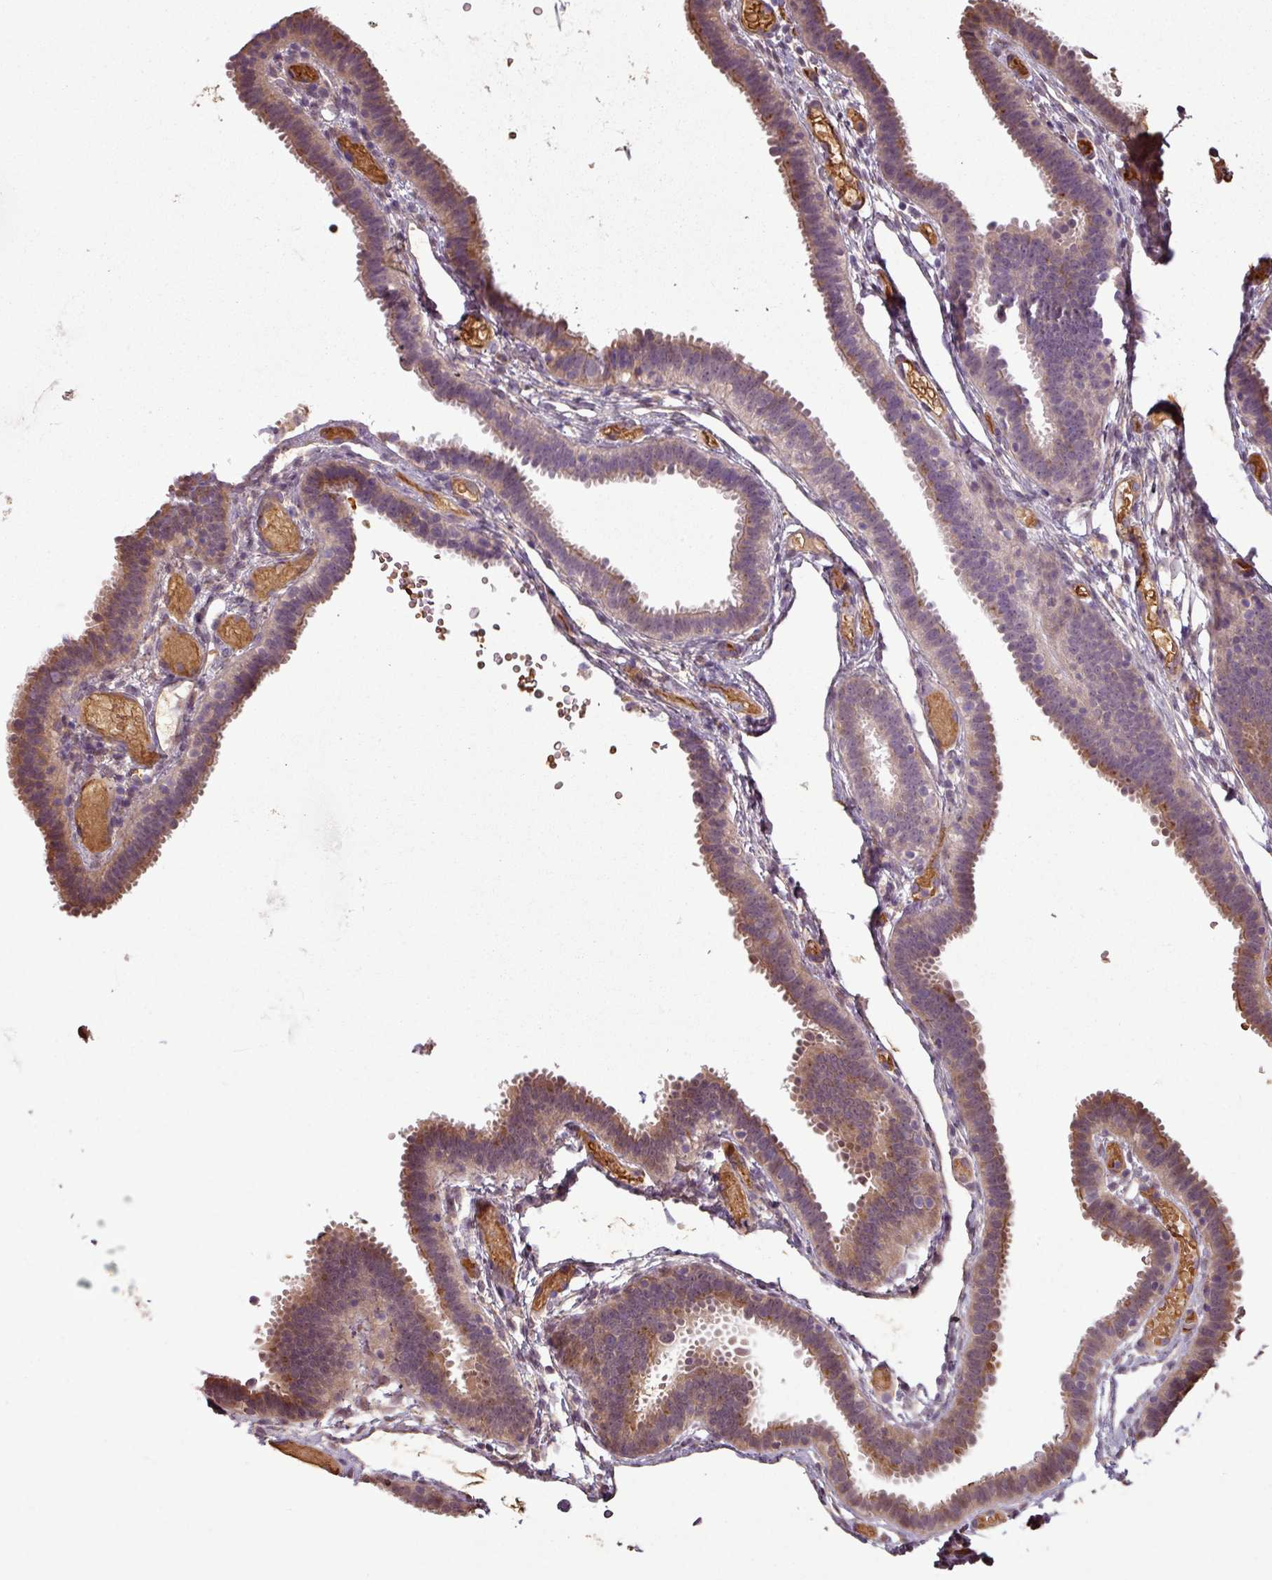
{"staining": {"intensity": "moderate", "quantity": "25%-75%", "location": "cytoplasmic/membranous"}, "tissue": "fallopian tube", "cell_type": "Glandular cells", "image_type": "normal", "snomed": [{"axis": "morphology", "description": "Normal tissue, NOS"}, {"axis": "topography", "description": "Fallopian tube"}], "caption": "A photomicrograph of human fallopian tube stained for a protein exhibits moderate cytoplasmic/membranous brown staining in glandular cells. The staining is performed using DAB brown chromogen to label protein expression. The nuclei are counter-stained blue using hematoxylin.", "gene": "NHSL2", "patient": {"sex": "female", "age": 37}}